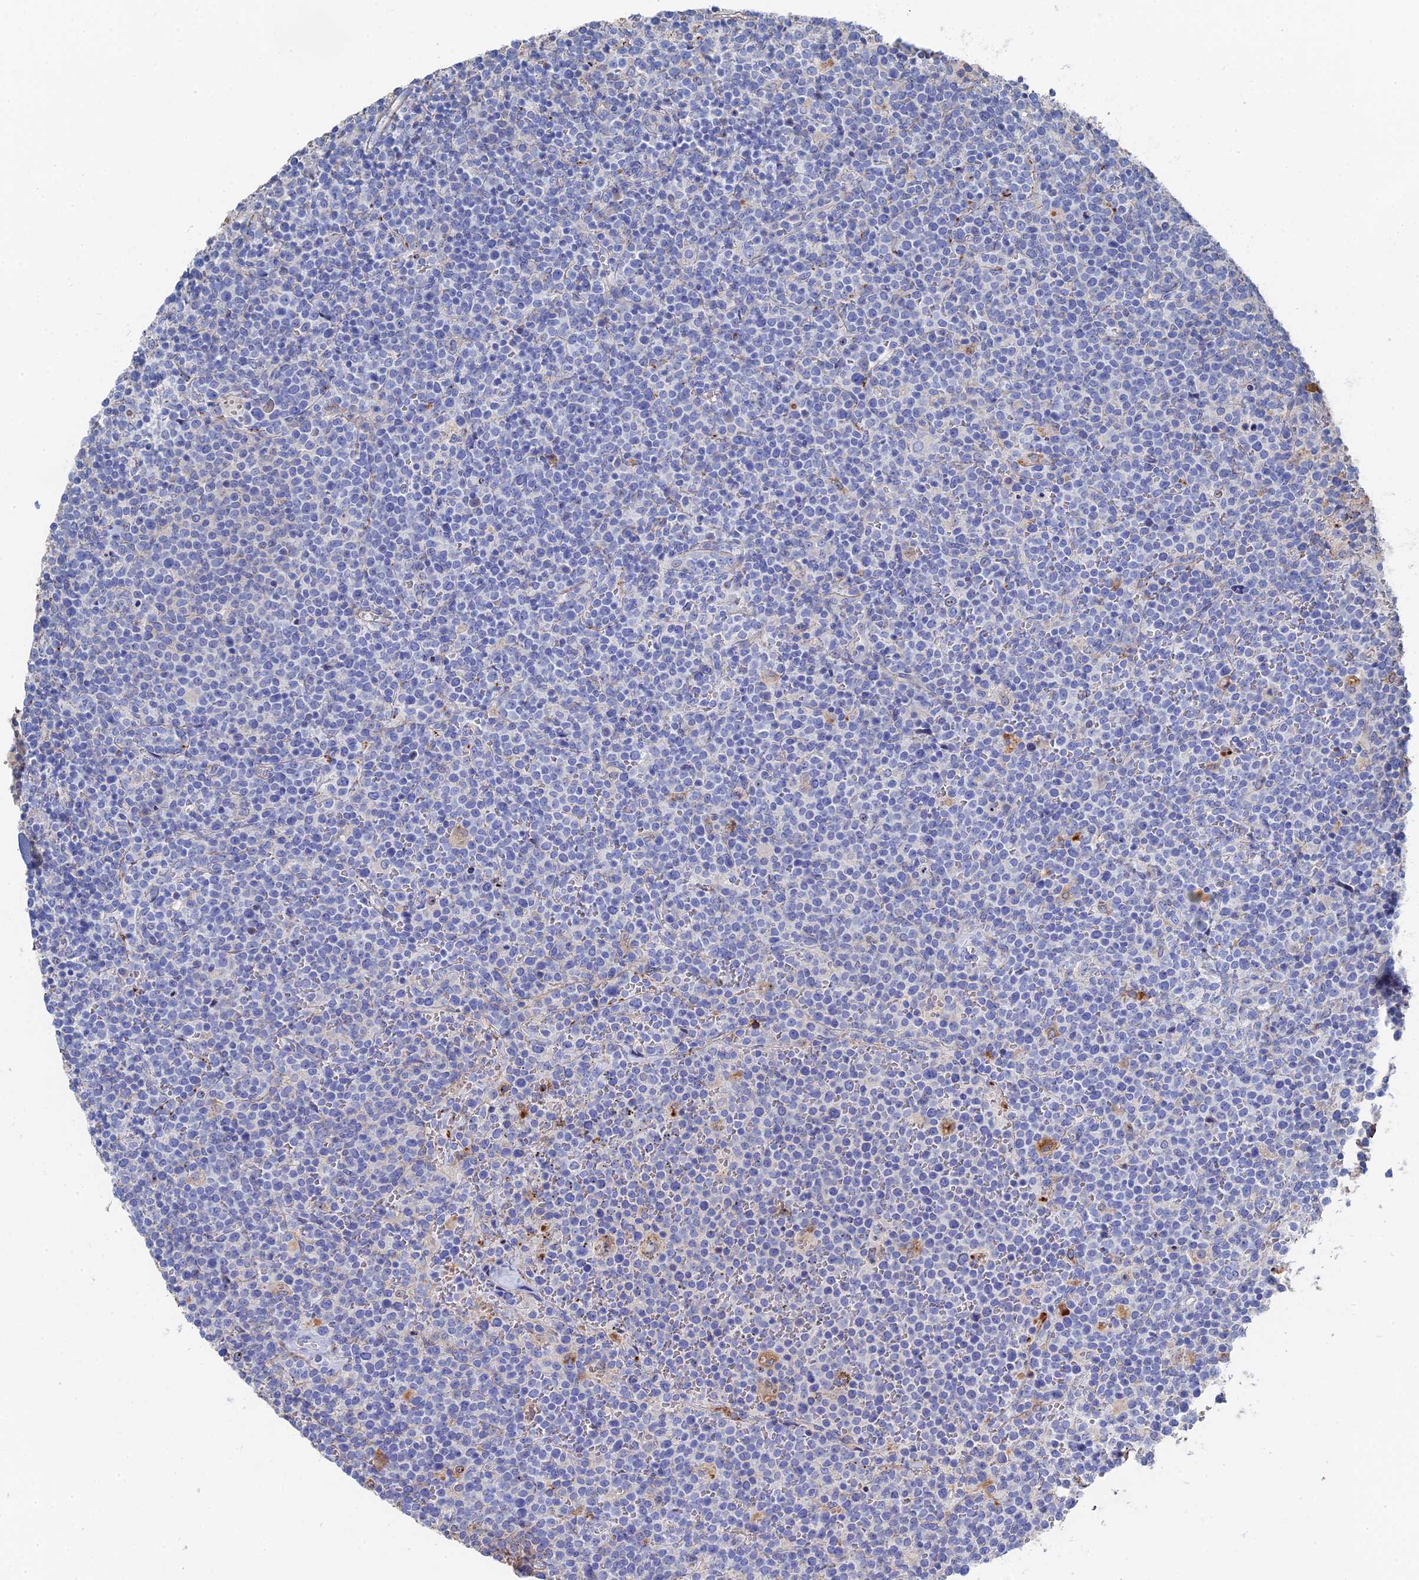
{"staining": {"intensity": "negative", "quantity": "none", "location": "none"}, "tissue": "lymphoma", "cell_type": "Tumor cells", "image_type": "cancer", "snomed": [{"axis": "morphology", "description": "Malignant lymphoma, non-Hodgkin's type, High grade"}, {"axis": "topography", "description": "Lymph node"}], "caption": "Photomicrograph shows no significant protein positivity in tumor cells of lymphoma.", "gene": "STRA6", "patient": {"sex": "male", "age": 61}}